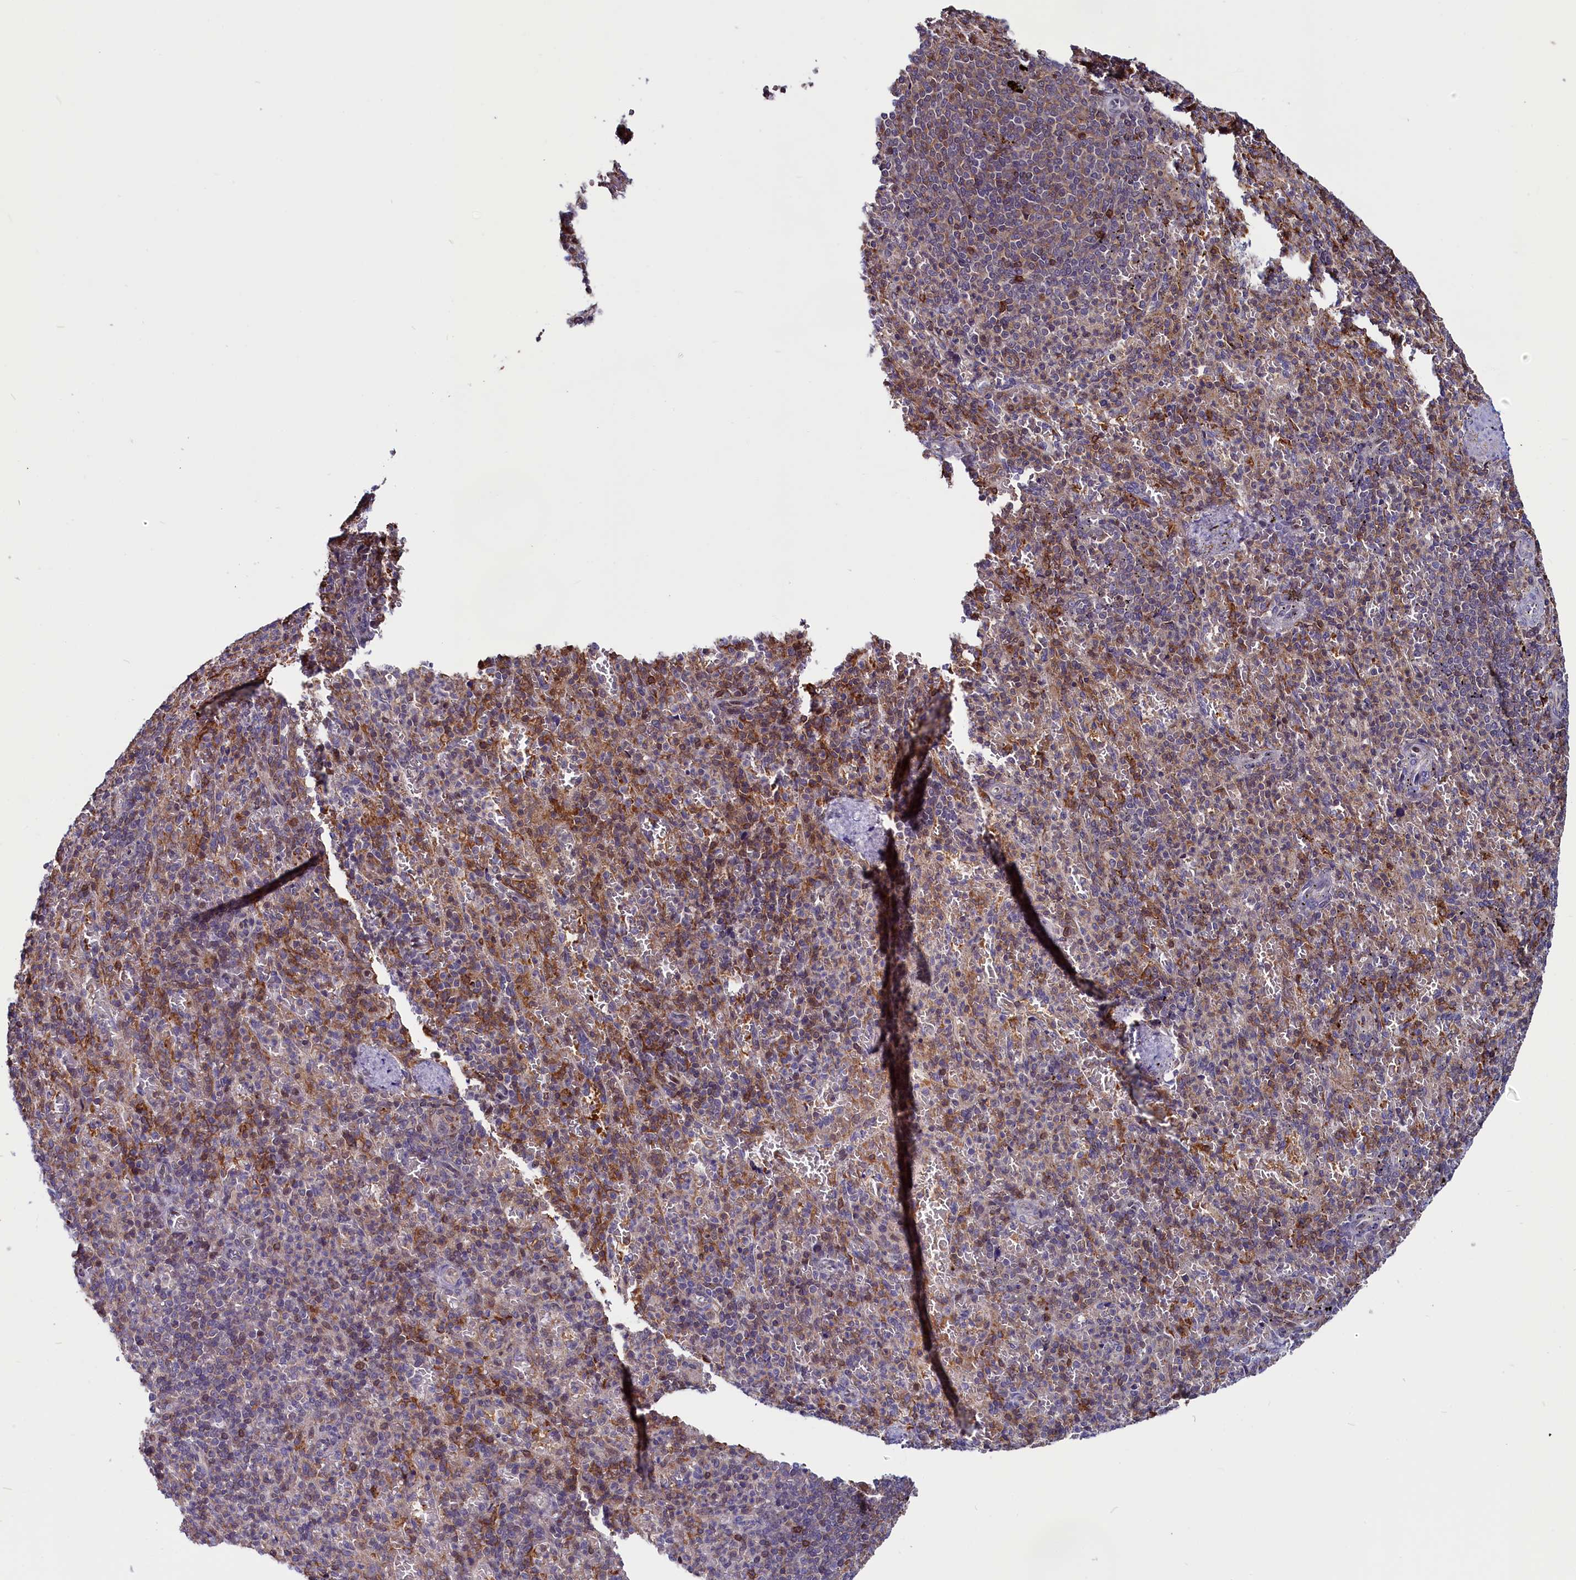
{"staining": {"intensity": "moderate", "quantity": "<25%", "location": "cytoplasmic/membranous"}, "tissue": "spleen", "cell_type": "Cells in red pulp", "image_type": "normal", "snomed": [{"axis": "morphology", "description": "Normal tissue, NOS"}, {"axis": "topography", "description": "Spleen"}], "caption": "IHC of benign human spleen reveals low levels of moderate cytoplasmic/membranous staining in about <25% of cells in red pulp.", "gene": "CIAPIN1", "patient": {"sex": "female", "age": 74}}